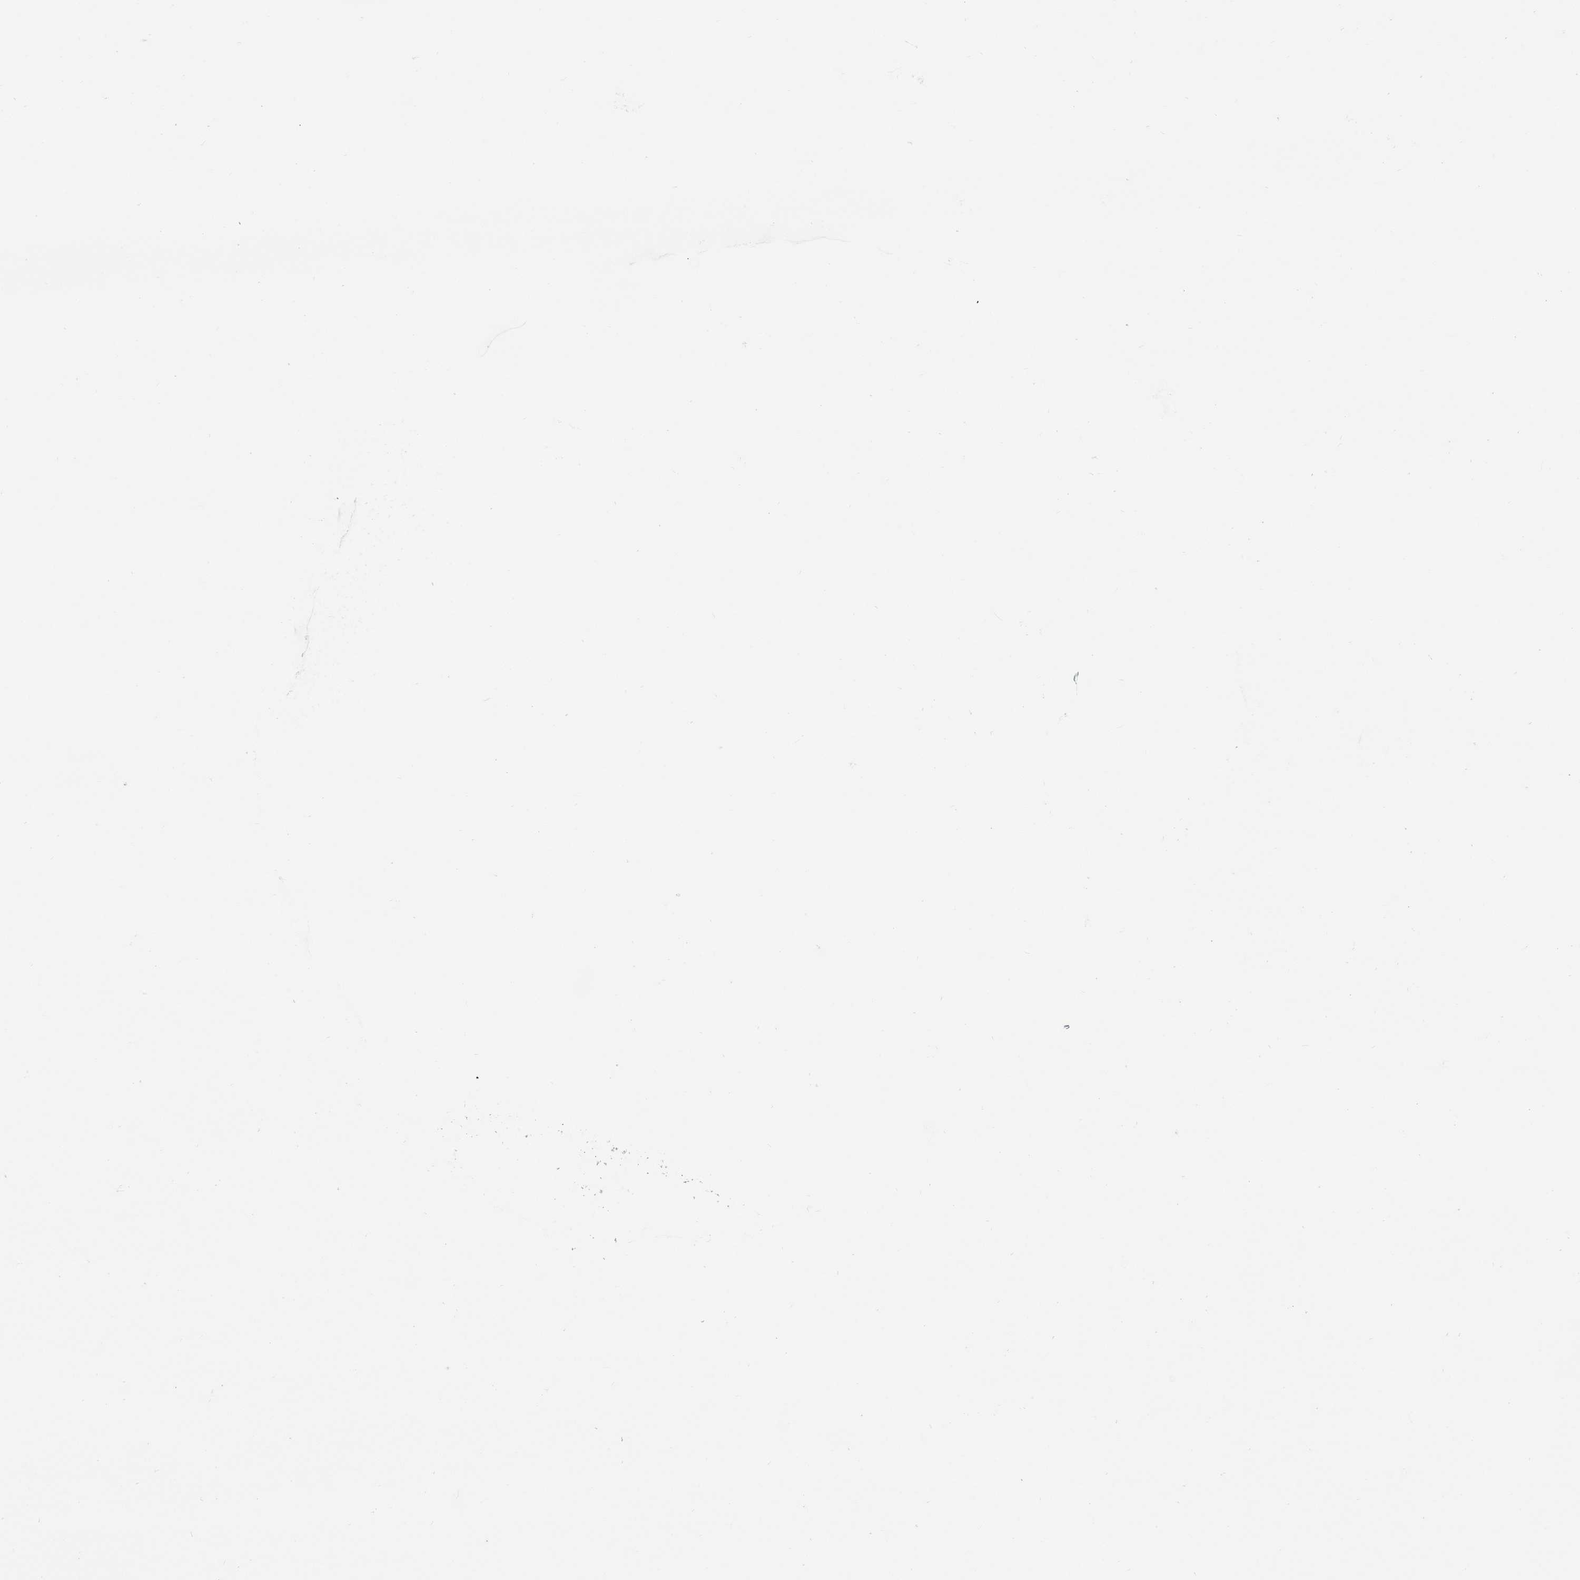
{"staining": {"intensity": "negative", "quantity": "none", "location": "none"}, "tissue": "adipose tissue", "cell_type": "Adipocytes", "image_type": "normal", "snomed": [{"axis": "morphology", "description": "Normal tissue, NOS"}, {"axis": "topography", "description": "Cartilage tissue"}, {"axis": "topography", "description": "Bronchus"}], "caption": "DAB (3,3'-diaminobenzidine) immunohistochemical staining of benign human adipose tissue demonstrates no significant staining in adipocytes.", "gene": "SHOC2", "patient": {"sex": "female", "age": 79}}